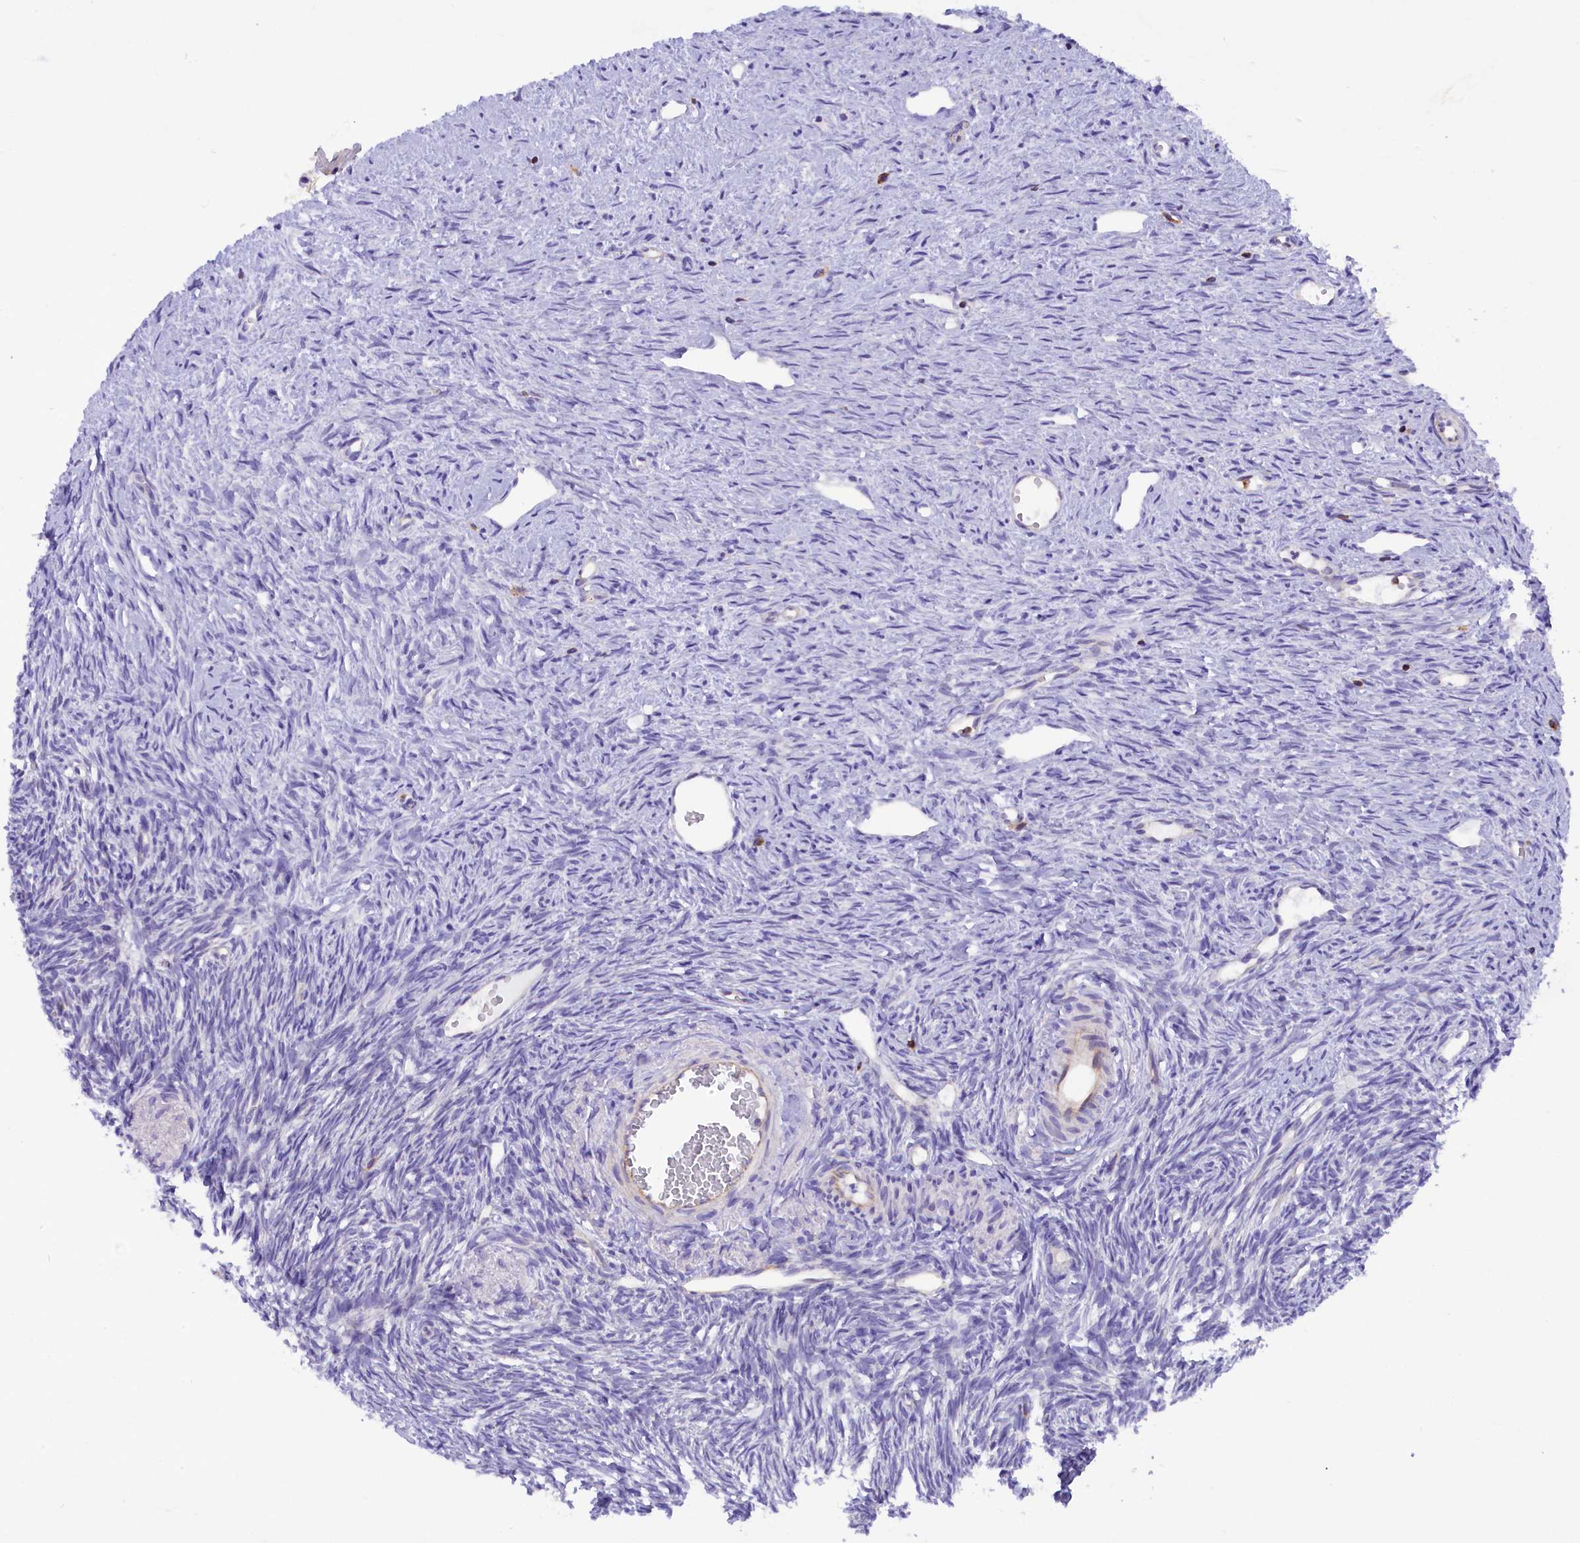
{"staining": {"intensity": "negative", "quantity": "none", "location": "none"}, "tissue": "ovary", "cell_type": "Follicle cells", "image_type": "normal", "snomed": [{"axis": "morphology", "description": "Normal tissue, NOS"}, {"axis": "topography", "description": "Ovary"}], "caption": "Benign ovary was stained to show a protein in brown. There is no significant expression in follicle cells. (DAB IHC, high magnification).", "gene": "FAM193A", "patient": {"sex": "female", "age": 51}}